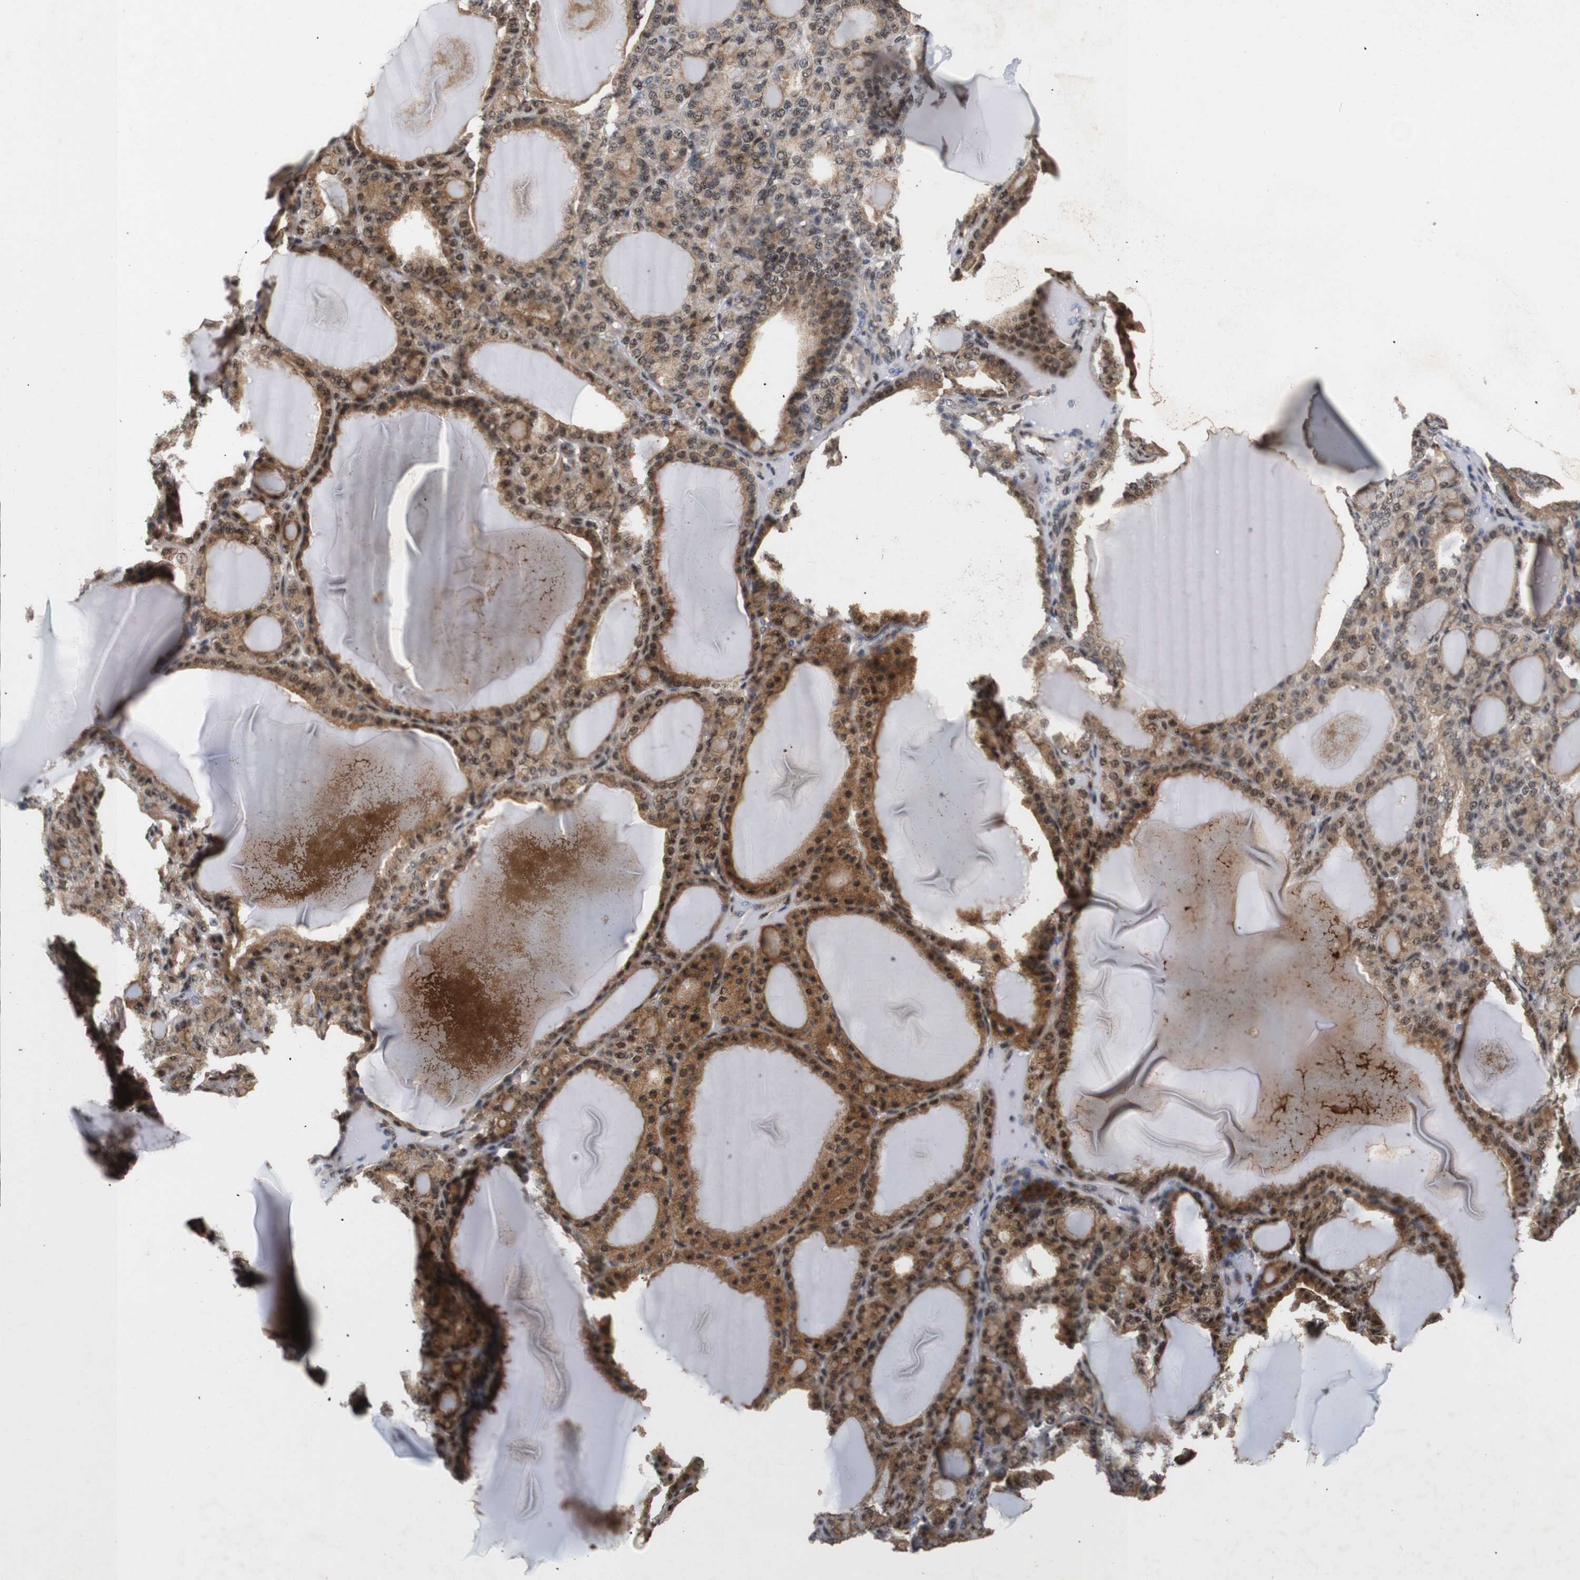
{"staining": {"intensity": "moderate", "quantity": ">75%", "location": "cytoplasmic/membranous,nuclear"}, "tissue": "thyroid gland", "cell_type": "Glandular cells", "image_type": "normal", "snomed": [{"axis": "morphology", "description": "Normal tissue, NOS"}, {"axis": "topography", "description": "Thyroid gland"}], "caption": "A medium amount of moderate cytoplasmic/membranous,nuclear expression is appreciated in about >75% of glandular cells in benign thyroid gland. The staining was performed using DAB to visualize the protein expression in brown, while the nuclei were stained in blue with hematoxylin (Magnification: 20x).", "gene": "PYM1", "patient": {"sex": "female", "age": 28}}